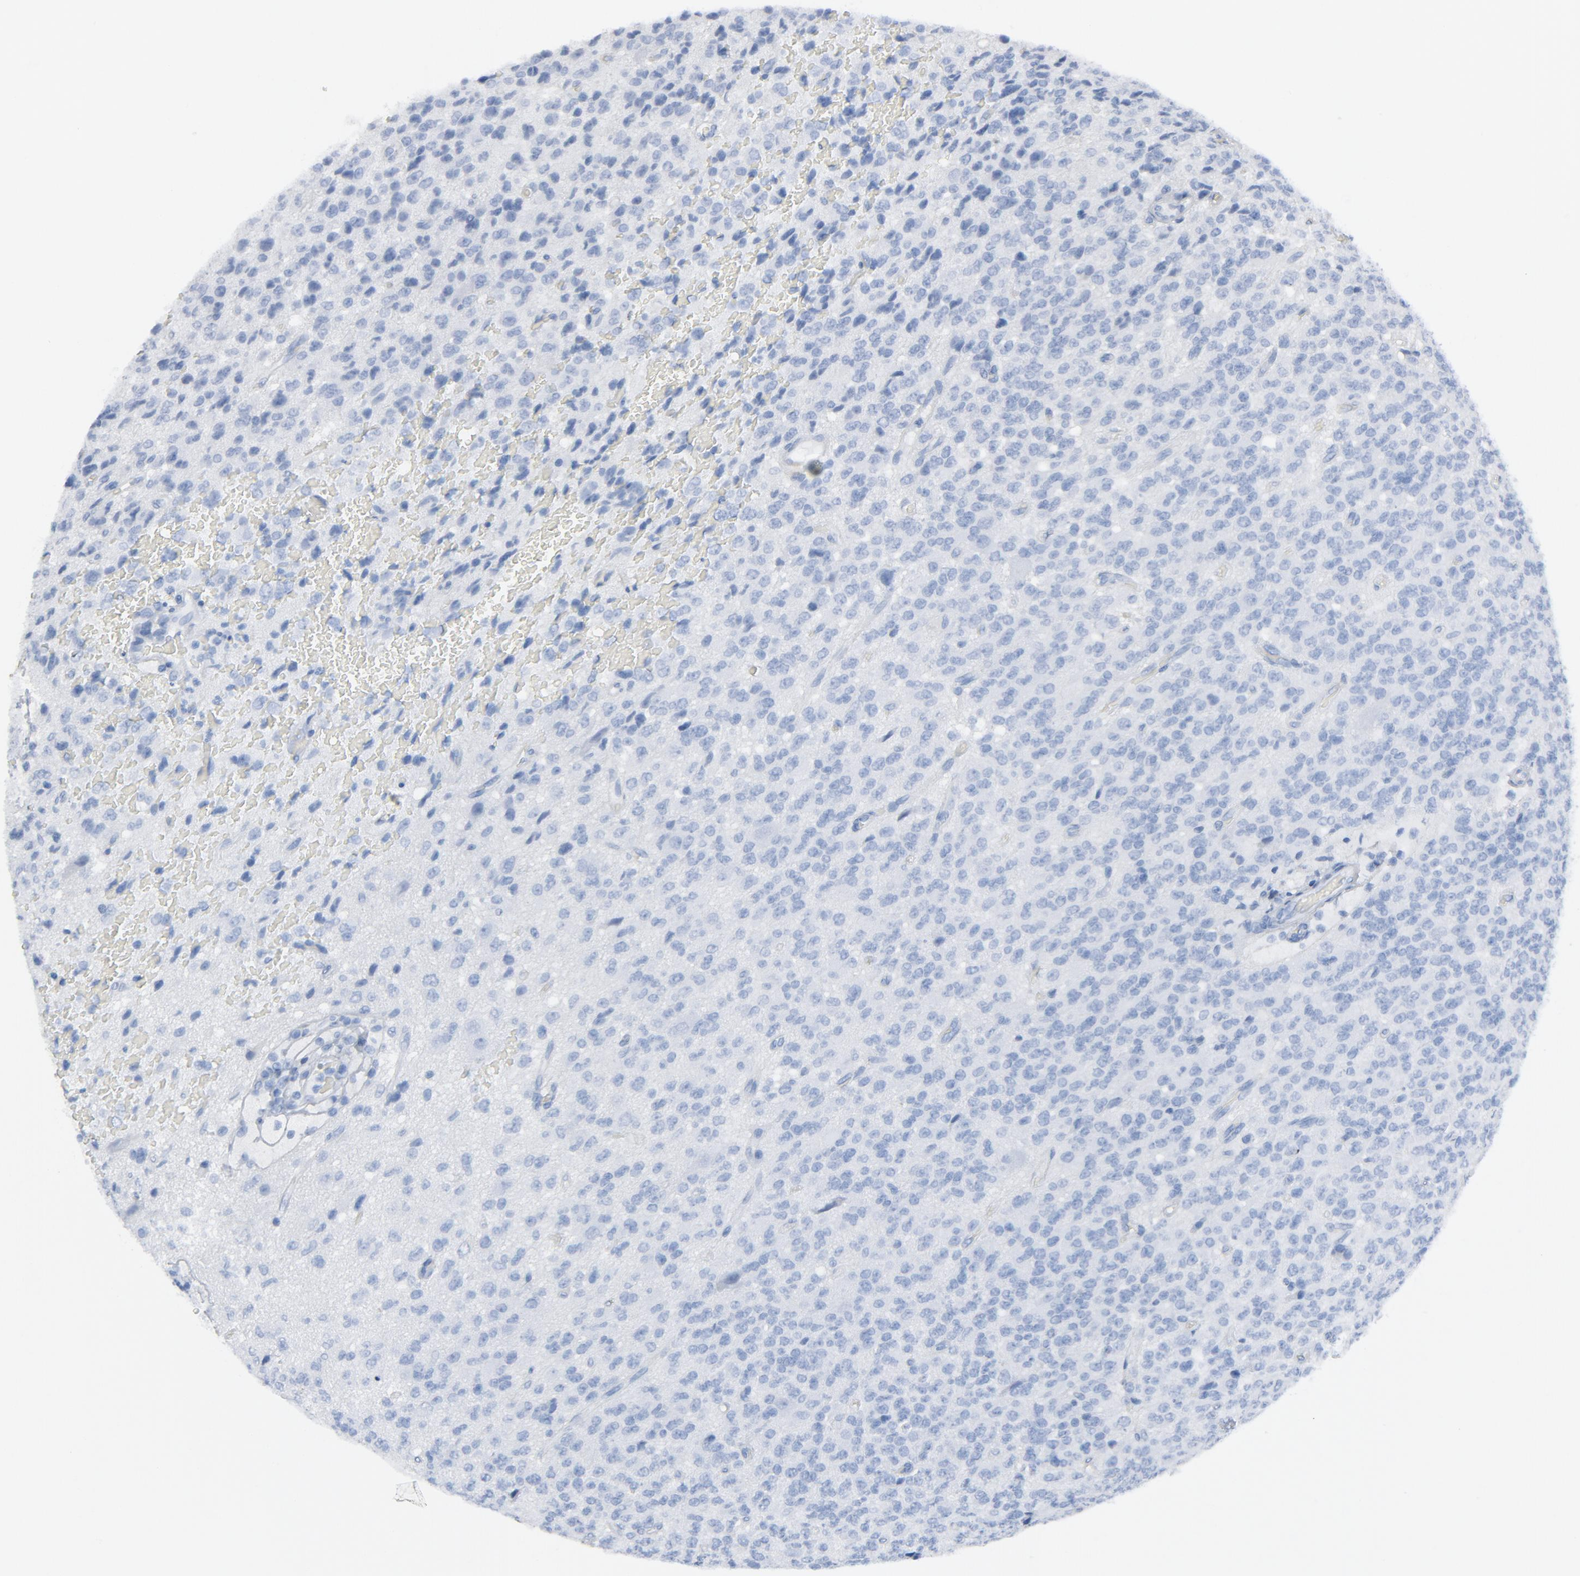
{"staining": {"intensity": "negative", "quantity": "none", "location": "none"}, "tissue": "glioma", "cell_type": "Tumor cells", "image_type": "cancer", "snomed": [{"axis": "morphology", "description": "Glioma, malignant, High grade"}, {"axis": "topography", "description": "pancreas cauda"}], "caption": "This is an IHC image of human high-grade glioma (malignant). There is no expression in tumor cells.", "gene": "C14orf119", "patient": {"sex": "male", "age": 60}}